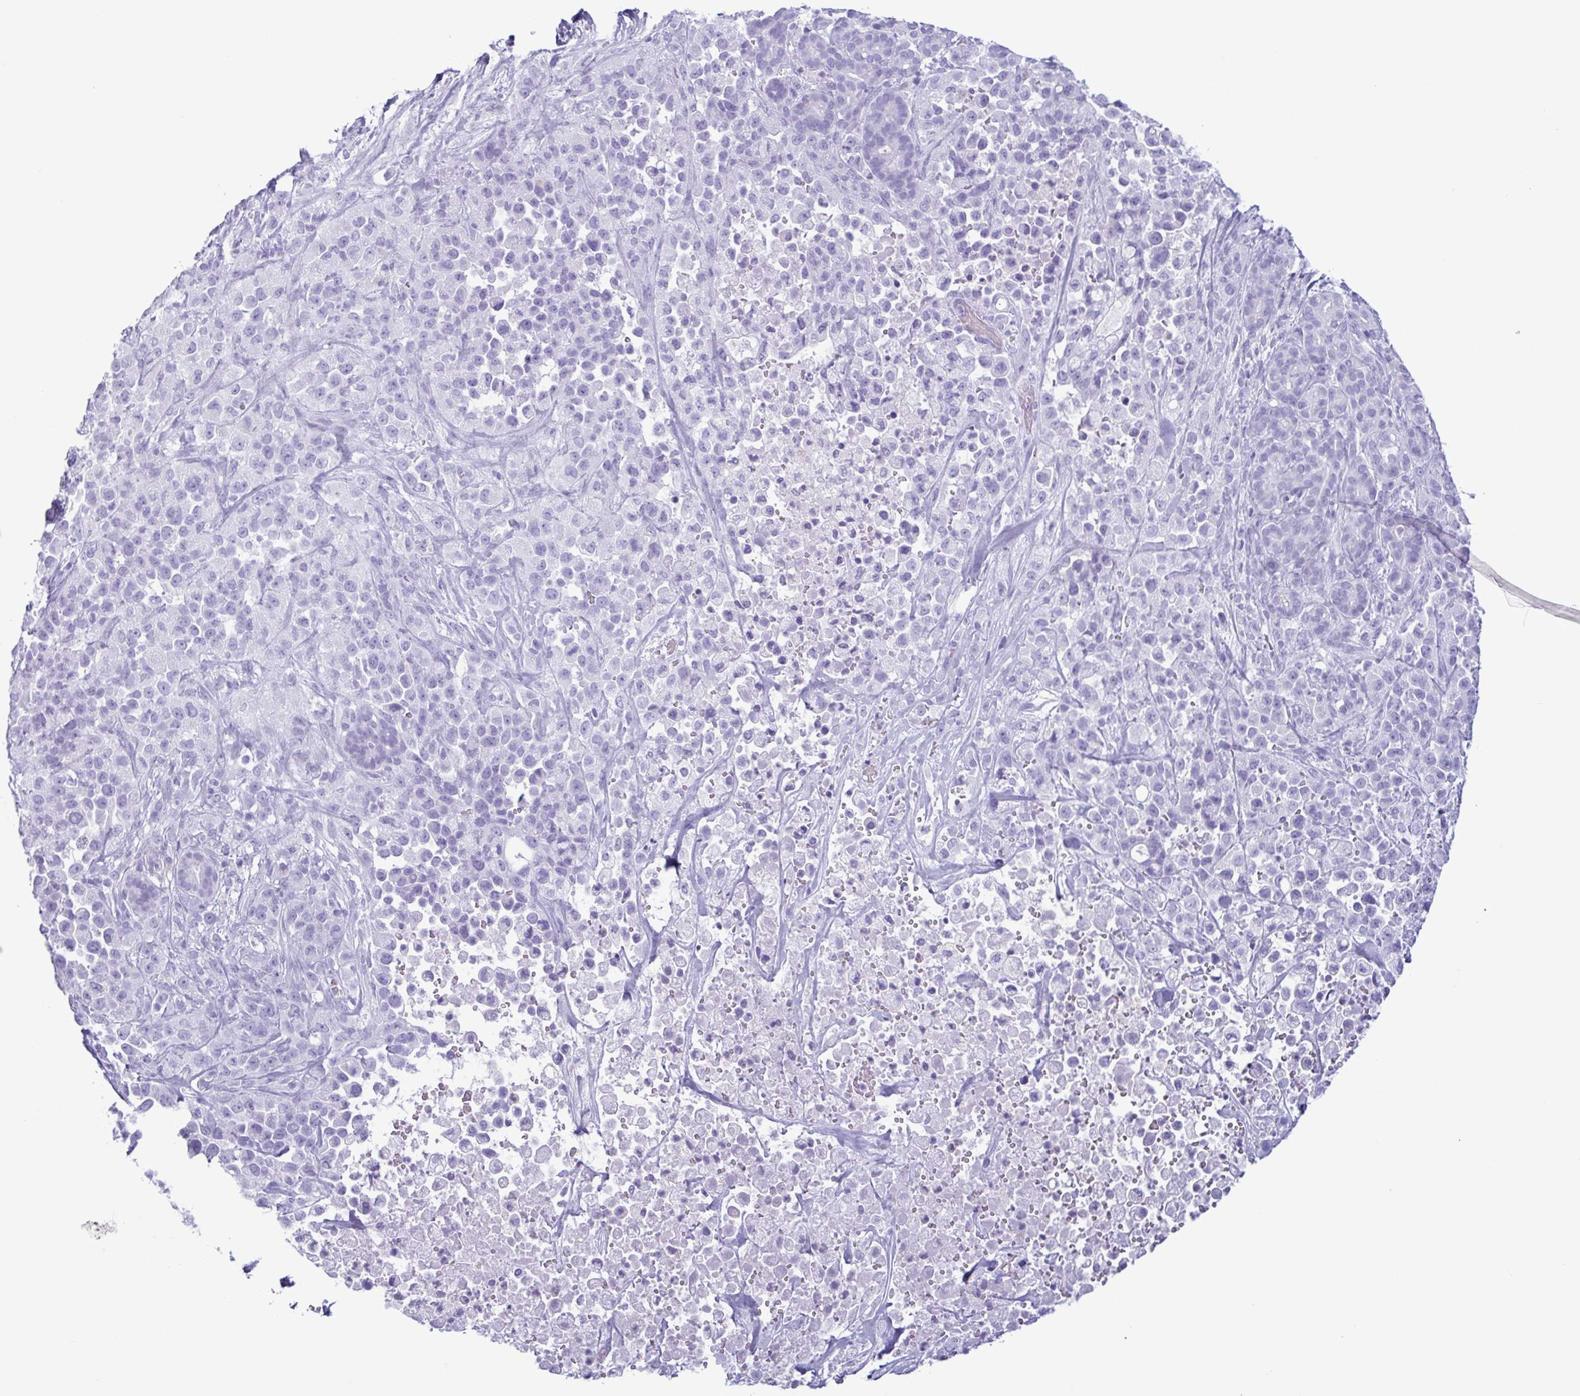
{"staining": {"intensity": "negative", "quantity": "none", "location": "none"}, "tissue": "pancreatic cancer", "cell_type": "Tumor cells", "image_type": "cancer", "snomed": [{"axis": "morphology", "description": "Adenocarcinoma, NOS"}, {"axis": "topography", "description": "Pancreas"}], "caption": "Tumor cells show no significant expression in pancreatic adenocarcinoma.", "gene": "LTF", "patient": {"sex": "male", "age": 44}}